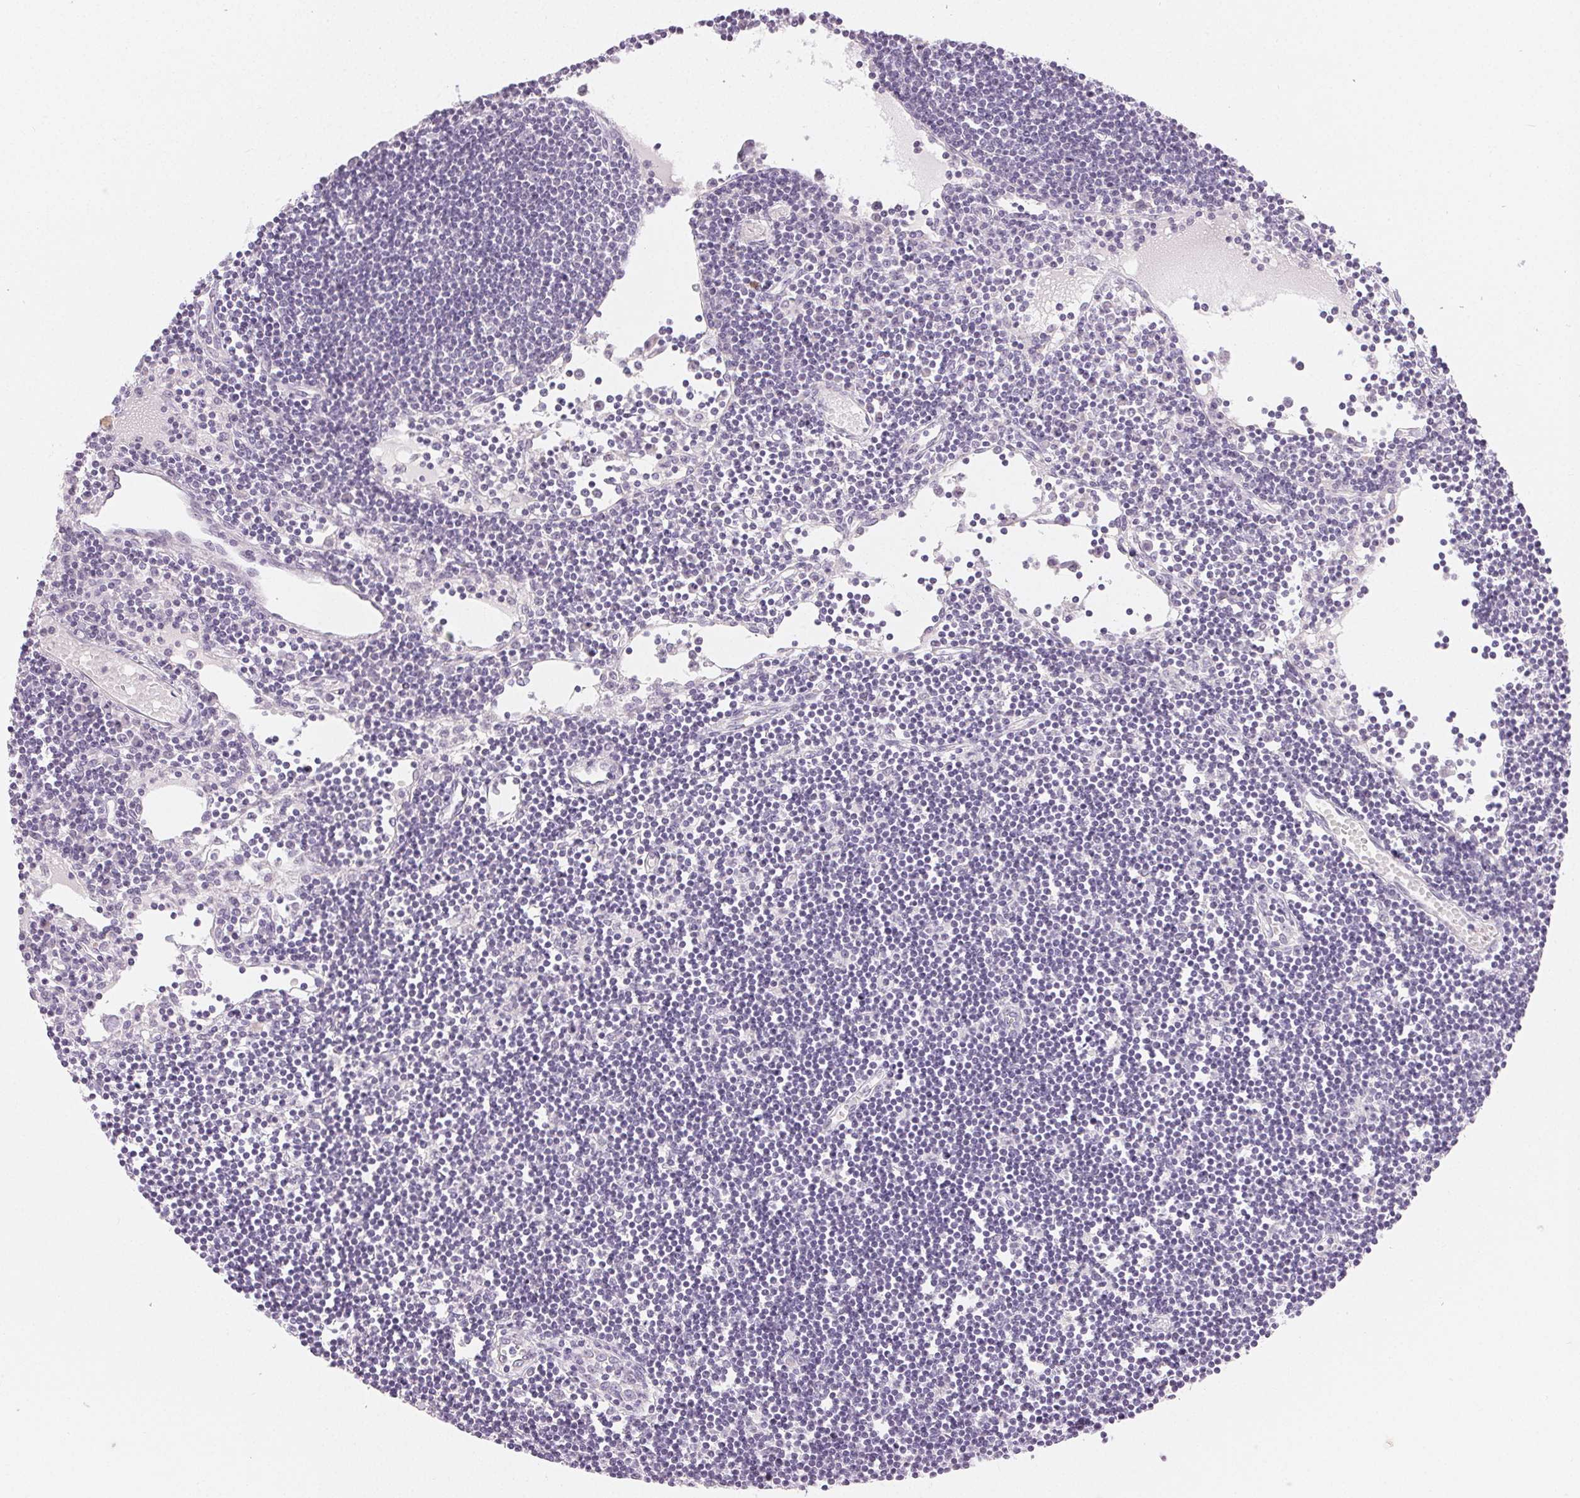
{"staining": {"intensity": "negative", "quantity": "none", "location": "none"}, "tissue": "lymph node", "cell_type": "Germinal center cells", "image_type": "normal", "snomed": [{"axis": "morphology", "description": "Normal tissue, NOS"}, {"axis": "topography", "description": "Lymph node"}], "caption": "The histopathology image displays no significant positivity in germinal center cells of lymph node. (DAB immunohistochemistry (IHC) visualized using brightfield microscopy, high magnification).", "gene": "SFTPD", "patient": {"sex": "female", "age": 65}}